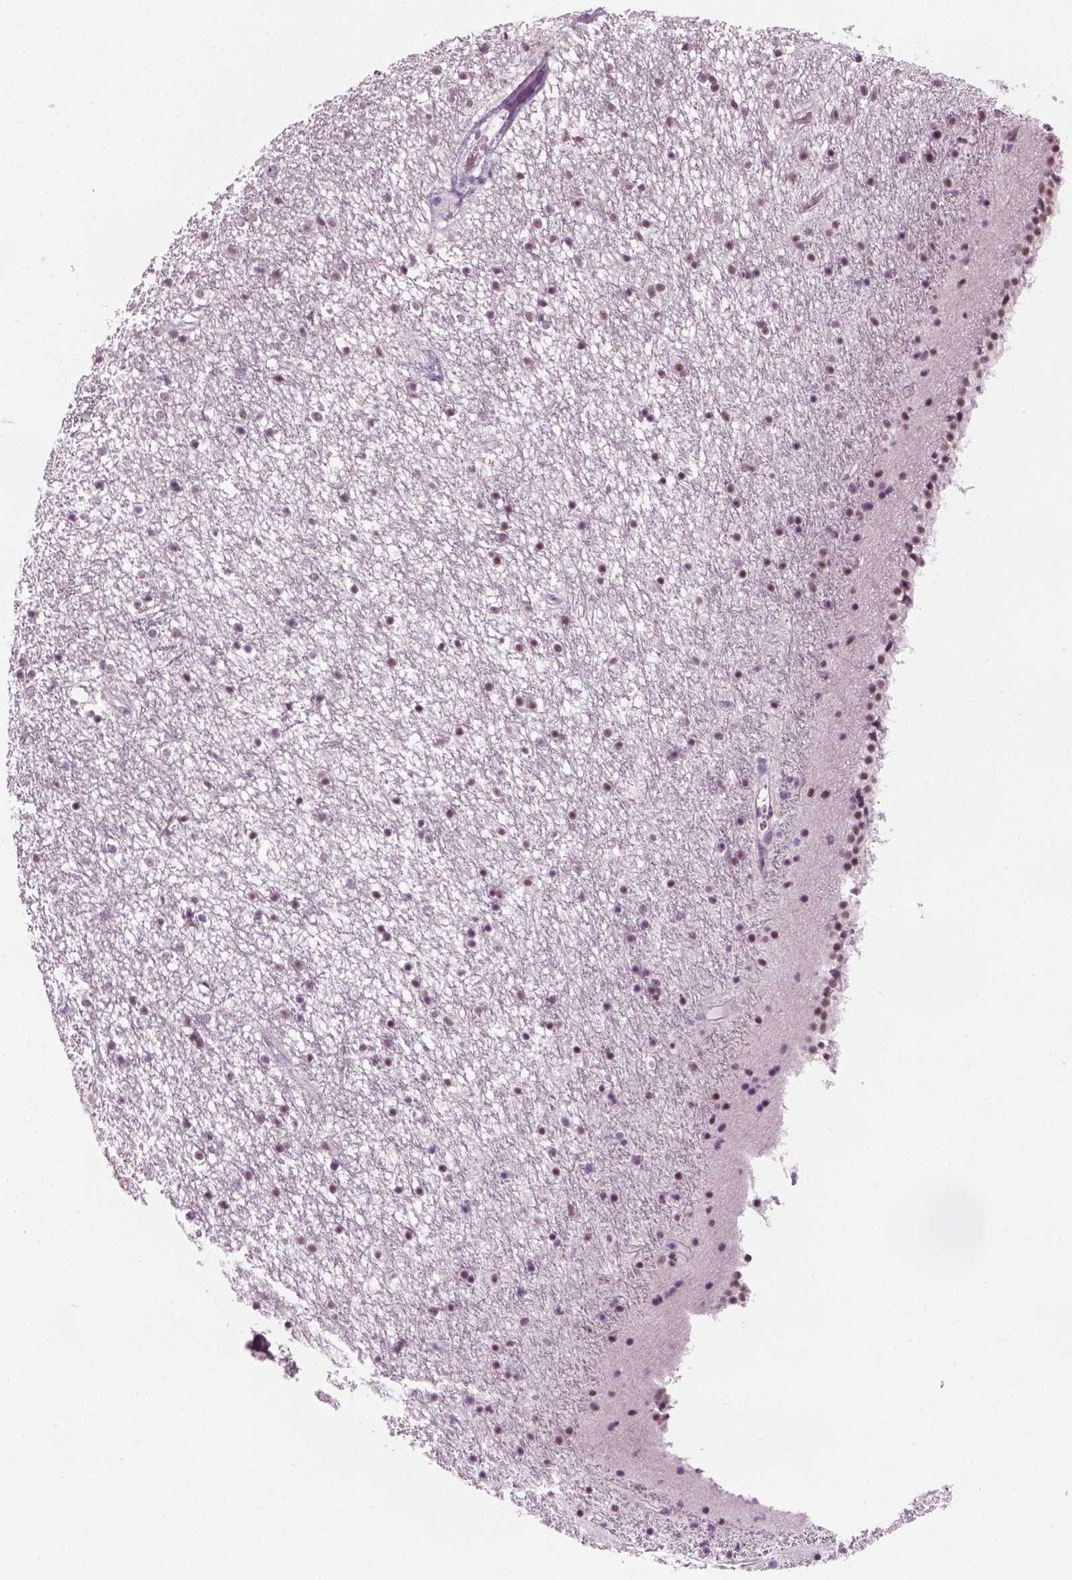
{"staining": {"intensity": "negative", "quantity": "none", "location": "none"}, "tissue": "caudate", "cell_type": "Glial cells", "image_type": "normal", "snomed": [{"axis": "morphology", "description": "Normal tissue, NOS"}, {"axis": "topography", "description": "Lateral ventricle wall"}], "caption": "Immunohistochemical staining of unremarkable caudate displays no significant expression in glial cells.", "gene": "KRT75", "patient": {"sex": "female", "age": 71}}